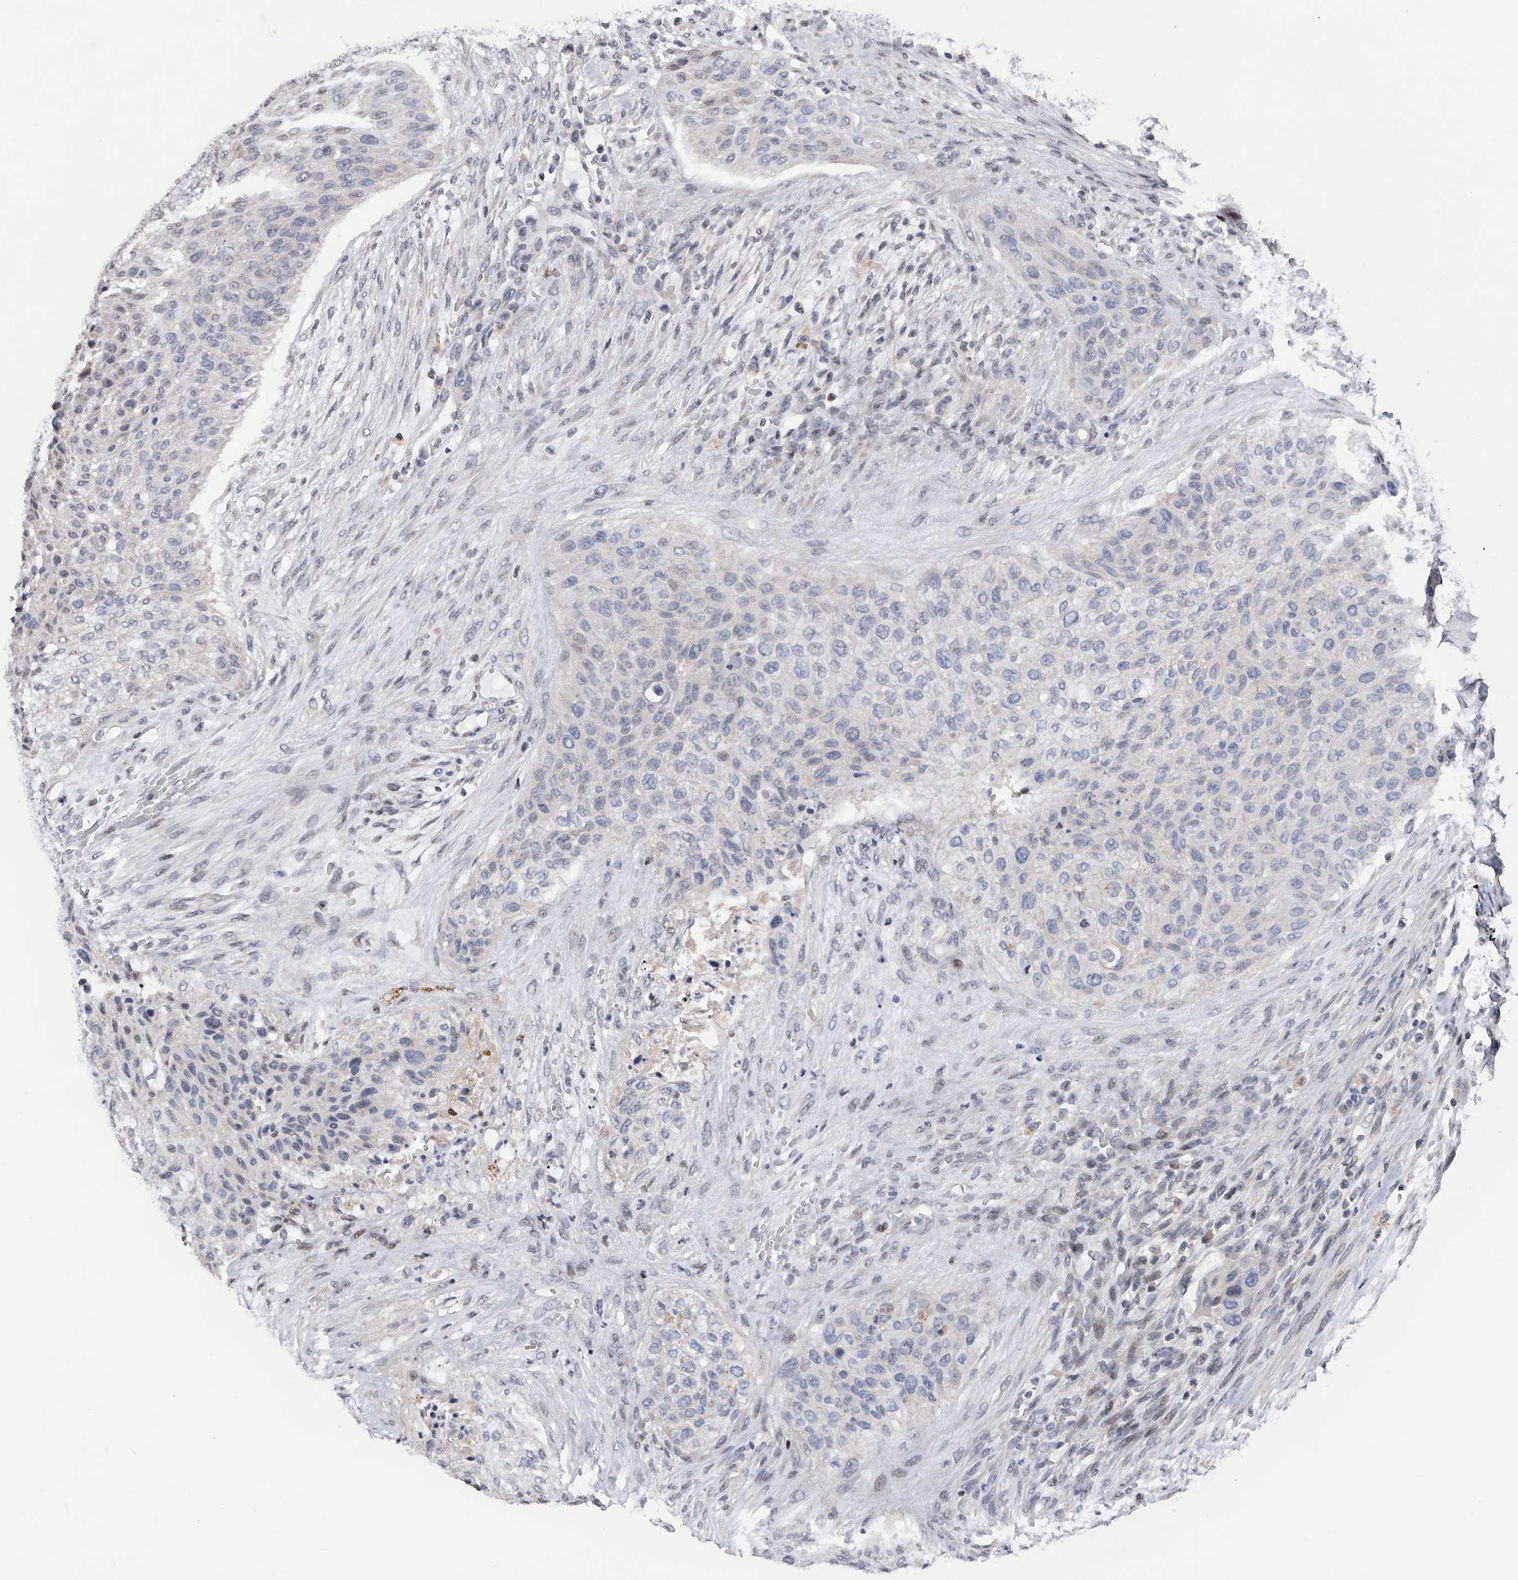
{"staining": {"intensity": "negative", "quantity": "none", "location": "none"}, "tissue": "urothelial cancer", "cell_type": "Tumor cells", "image_type": "cancer", "snomed": [{"axis": "morphology", "description": "Urothelial carcinoma, High grade"}, {"axis": "topography", "description": "Urinary bladder"}], "caption": "The immunohistochemistry (IHC) micrograph has no significant expression in tumor cells of urothelial cancer tissue.", "gene": "RWDD2A", "patient": {"sex": "male", "age": 35}}